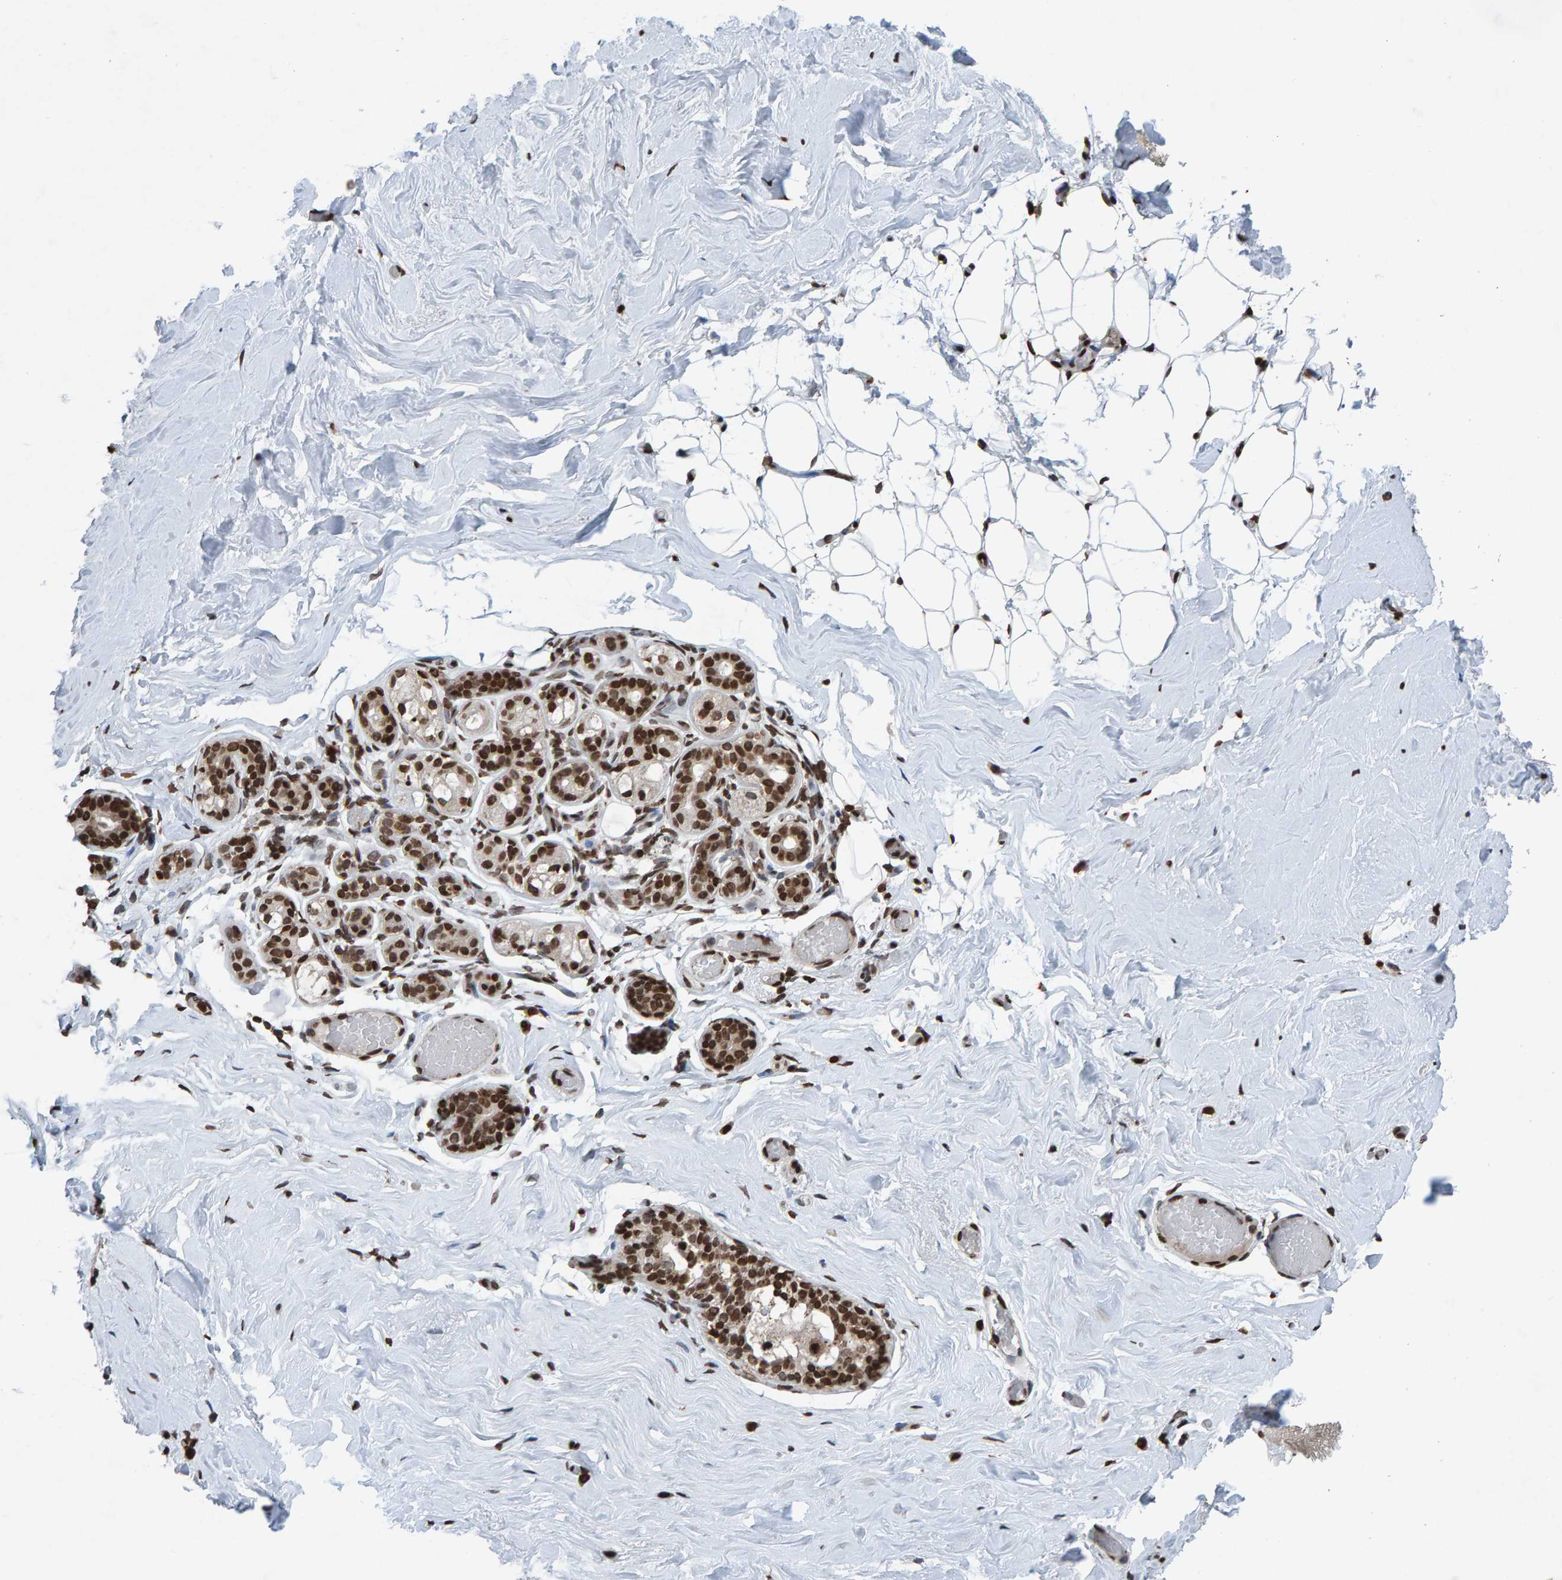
{"staining": {"intensity": "negative", "quantity": "none", "location": "none"}, "tissue": "breast", "cell_type": "Adipocytes", "image_type": "normal", "snomed": [{"axis": "morphology", "description": "Normal tissue, NOS"}, {"axis": "topography", "description": "Breast"}], "caption": "High power microscopy photomicrograph of an IHC histopathology image of normal breast, revealing no significant positivity in adipocytes. Brightfield microscopy of immunohistochemistry (IHC) stained with DAB (brown) and hematoxylin (blue), captured at high magnification.", "gene": "H2AZ1", "patient": {"sex": "female", "age": 75}}